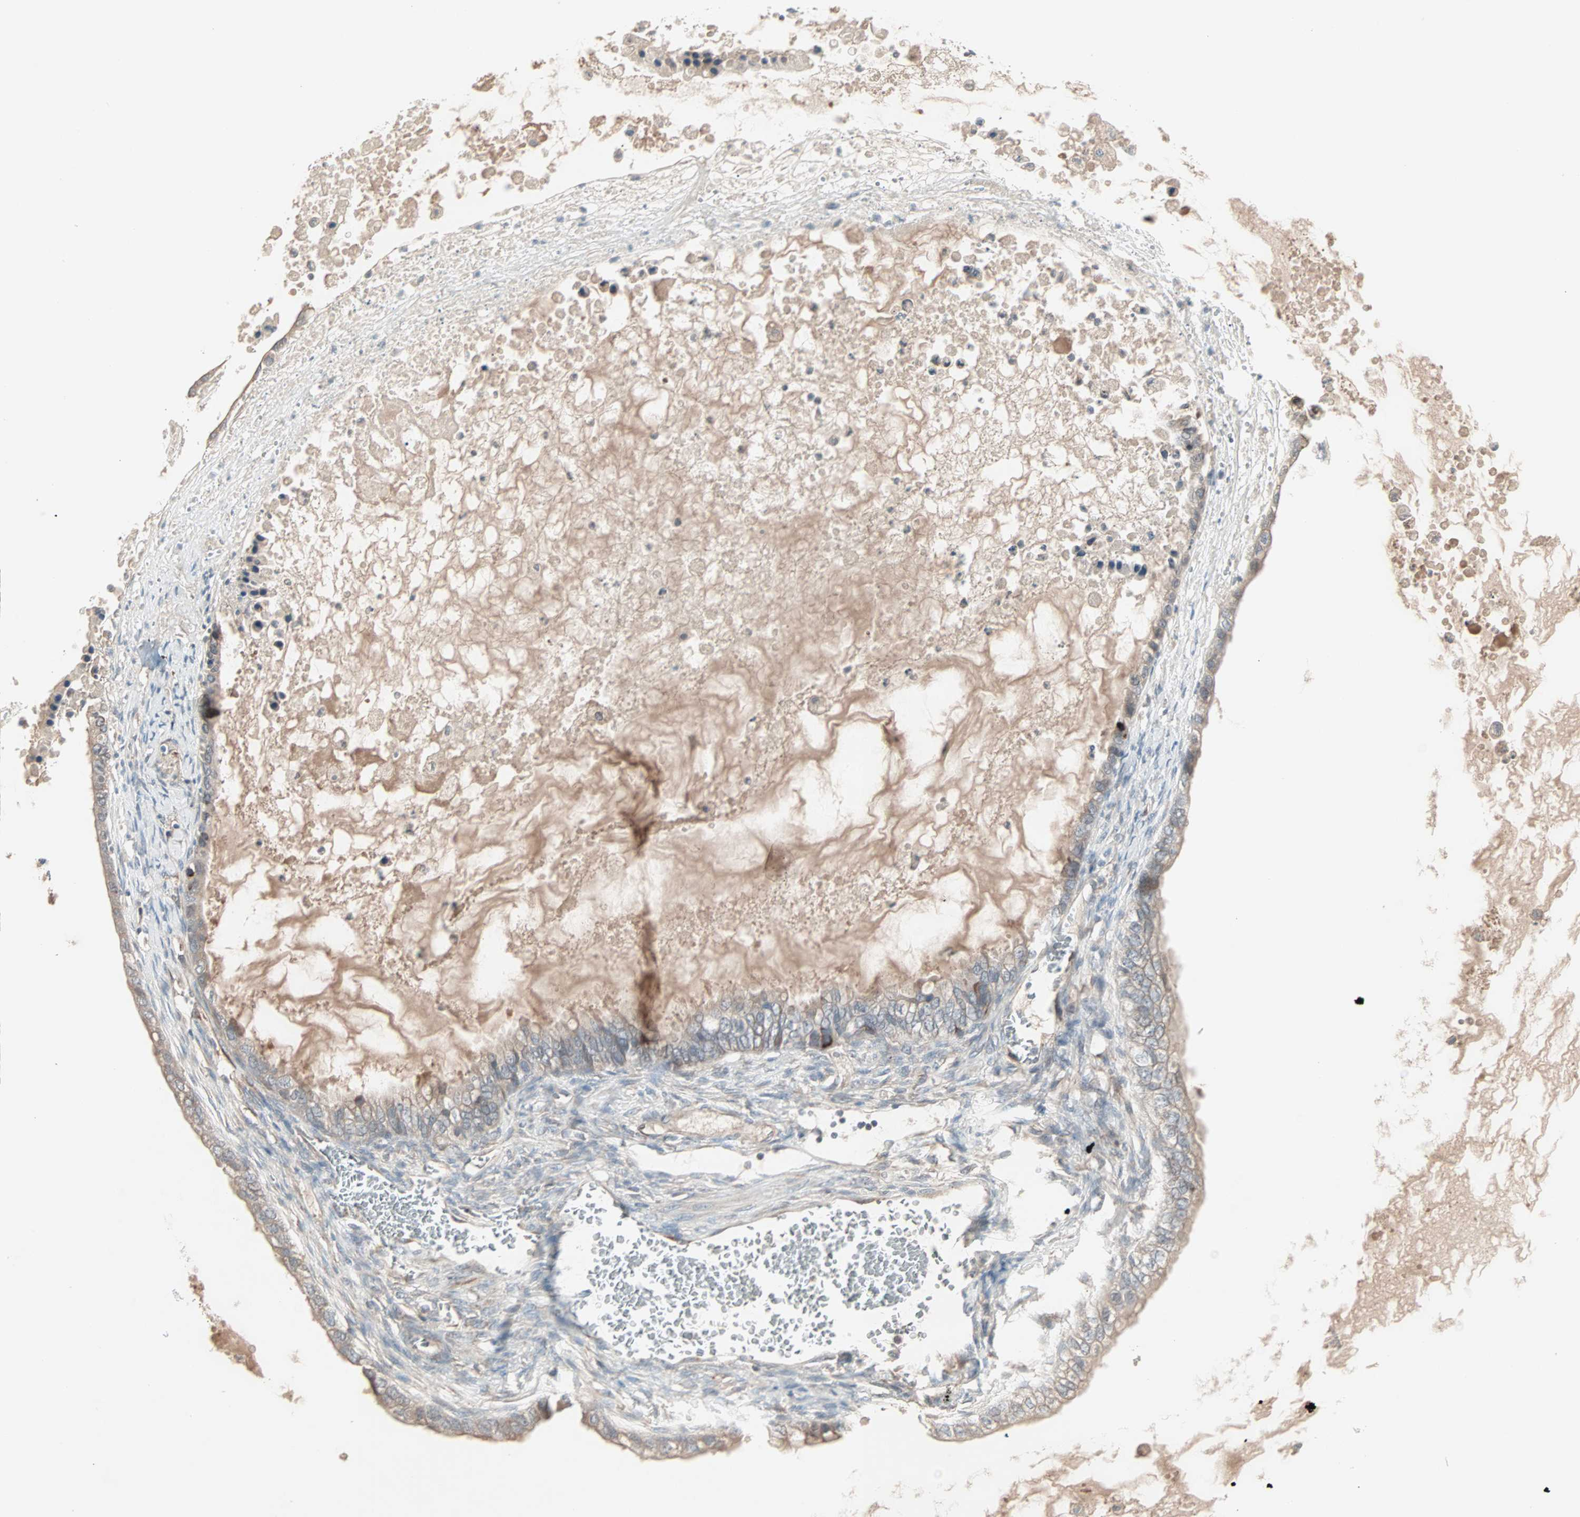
{"staining": {"intensity": "moderate", "quantity": "25%-75%", "location": "cytoplasmic/membranous"}, "tissue": "ovarian cancer", "cell_type": "Tumor cells", "image_type": "cancer", "snomed": [{"axis": "morphology", "description": "Cystadenocarcinoma, mucinous, NOS"}, {"axis": "topography", "description": "Ovary"}], "caption": "A photomicrograph showing moderate cytoplasmic/membranous positivity in approximately 25%-75% of tumor cells in mucinous cystadenocarcinoma (ovarian), as visualized by brown immunohistochemical staining.", "gene": "JMJD7-PLA2G4B", "patient": {"sex": "female", "age": 80}}